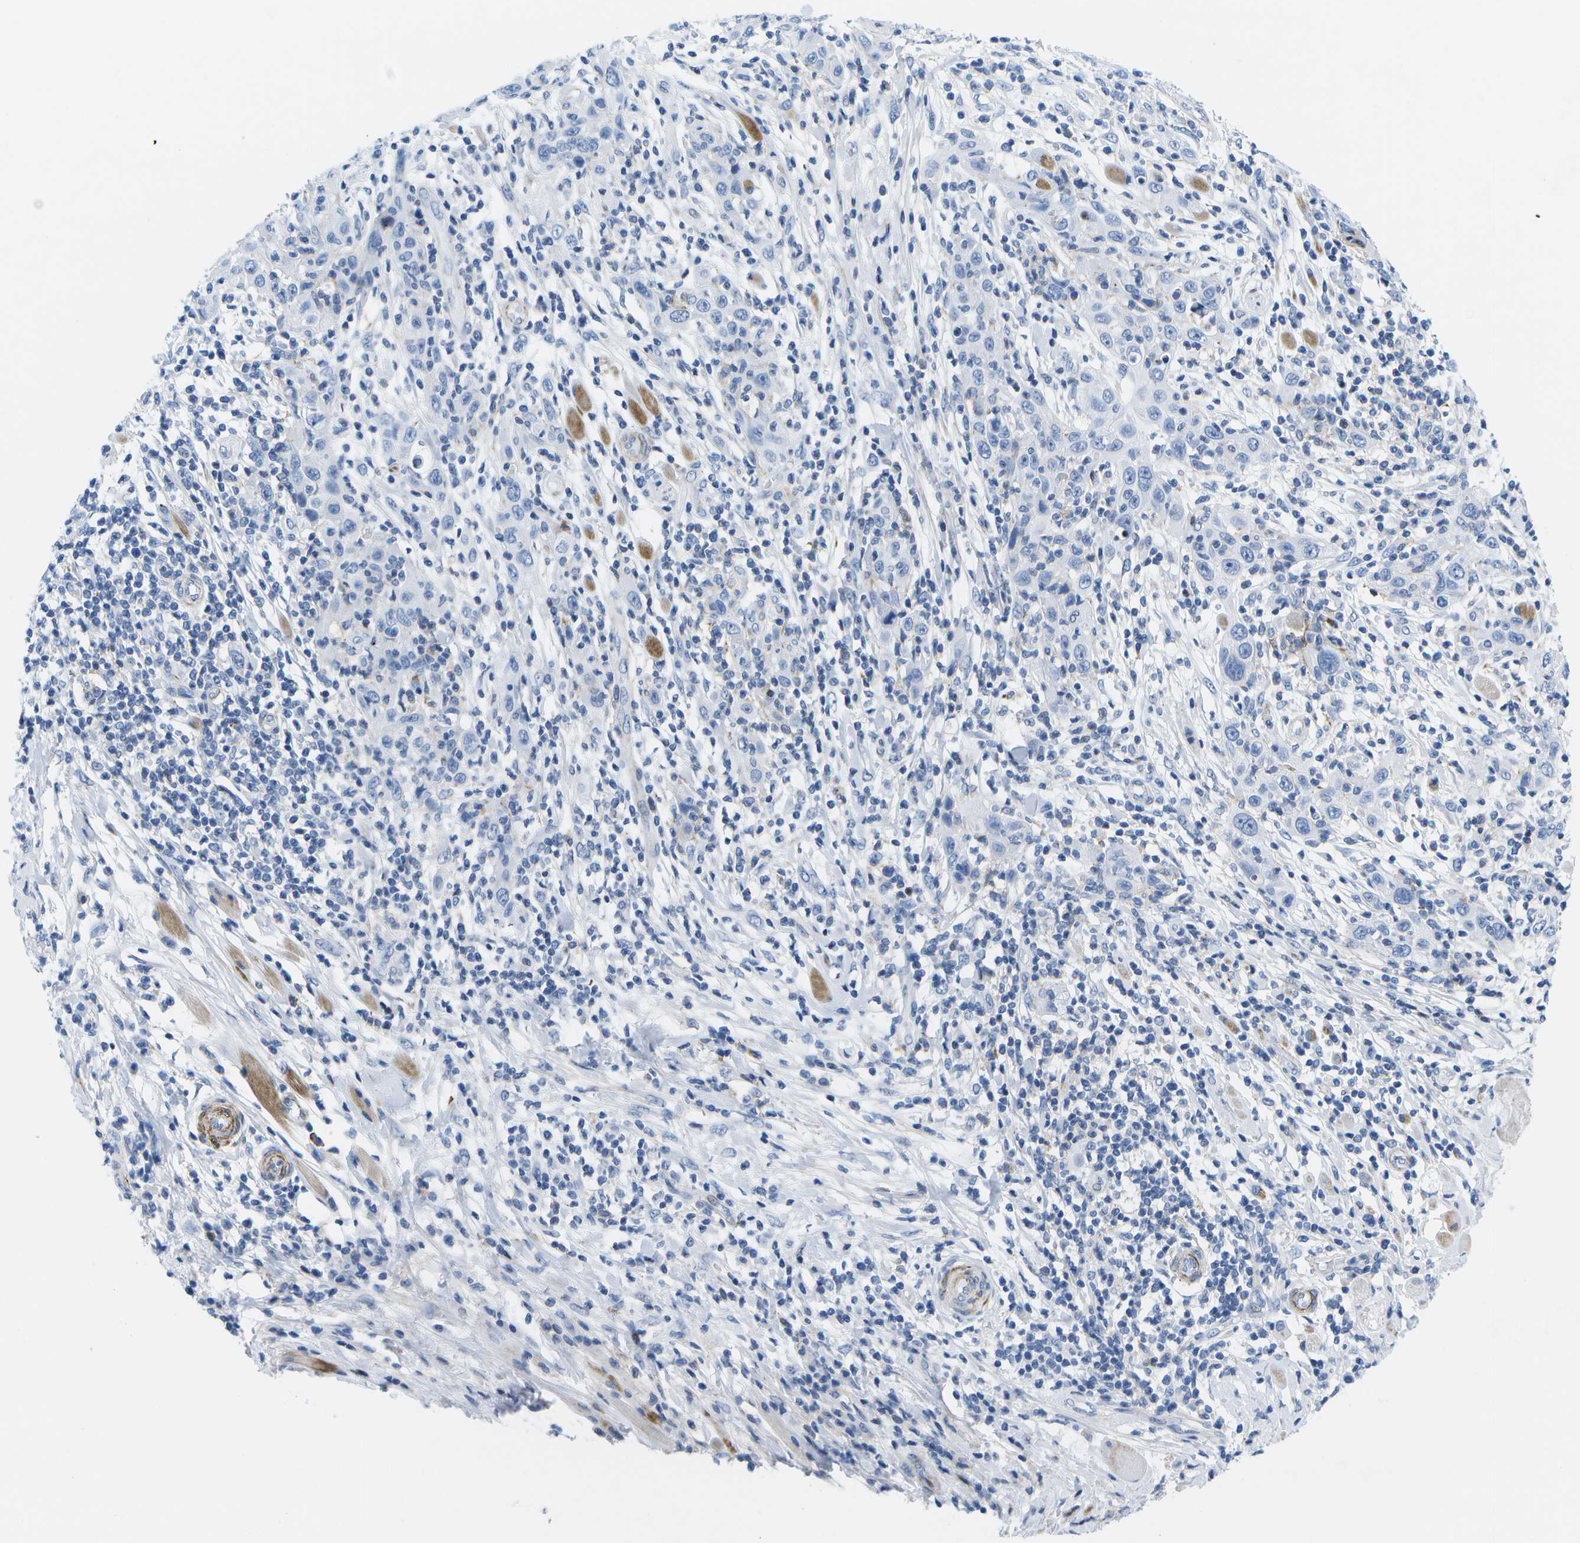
{"staining": {"intensity": "negative", "quantity": "none", "location": "none"}, "tissue": "skin cancer", "cell_type": "Tumor cells", "image_type": "cancer", "snomed": [{"axis": "morphology", "description": "Squamous cell carcinoma, NOS"}, {"axis": "topography", "description": "Skin"}], "caption": "Immunohistochemical staining of squamous cell carcinoma (skin) displays no significant expression in tumor cells.", "gene": "ADGRG6", "patient": {"sex": "female", "age": 88}}